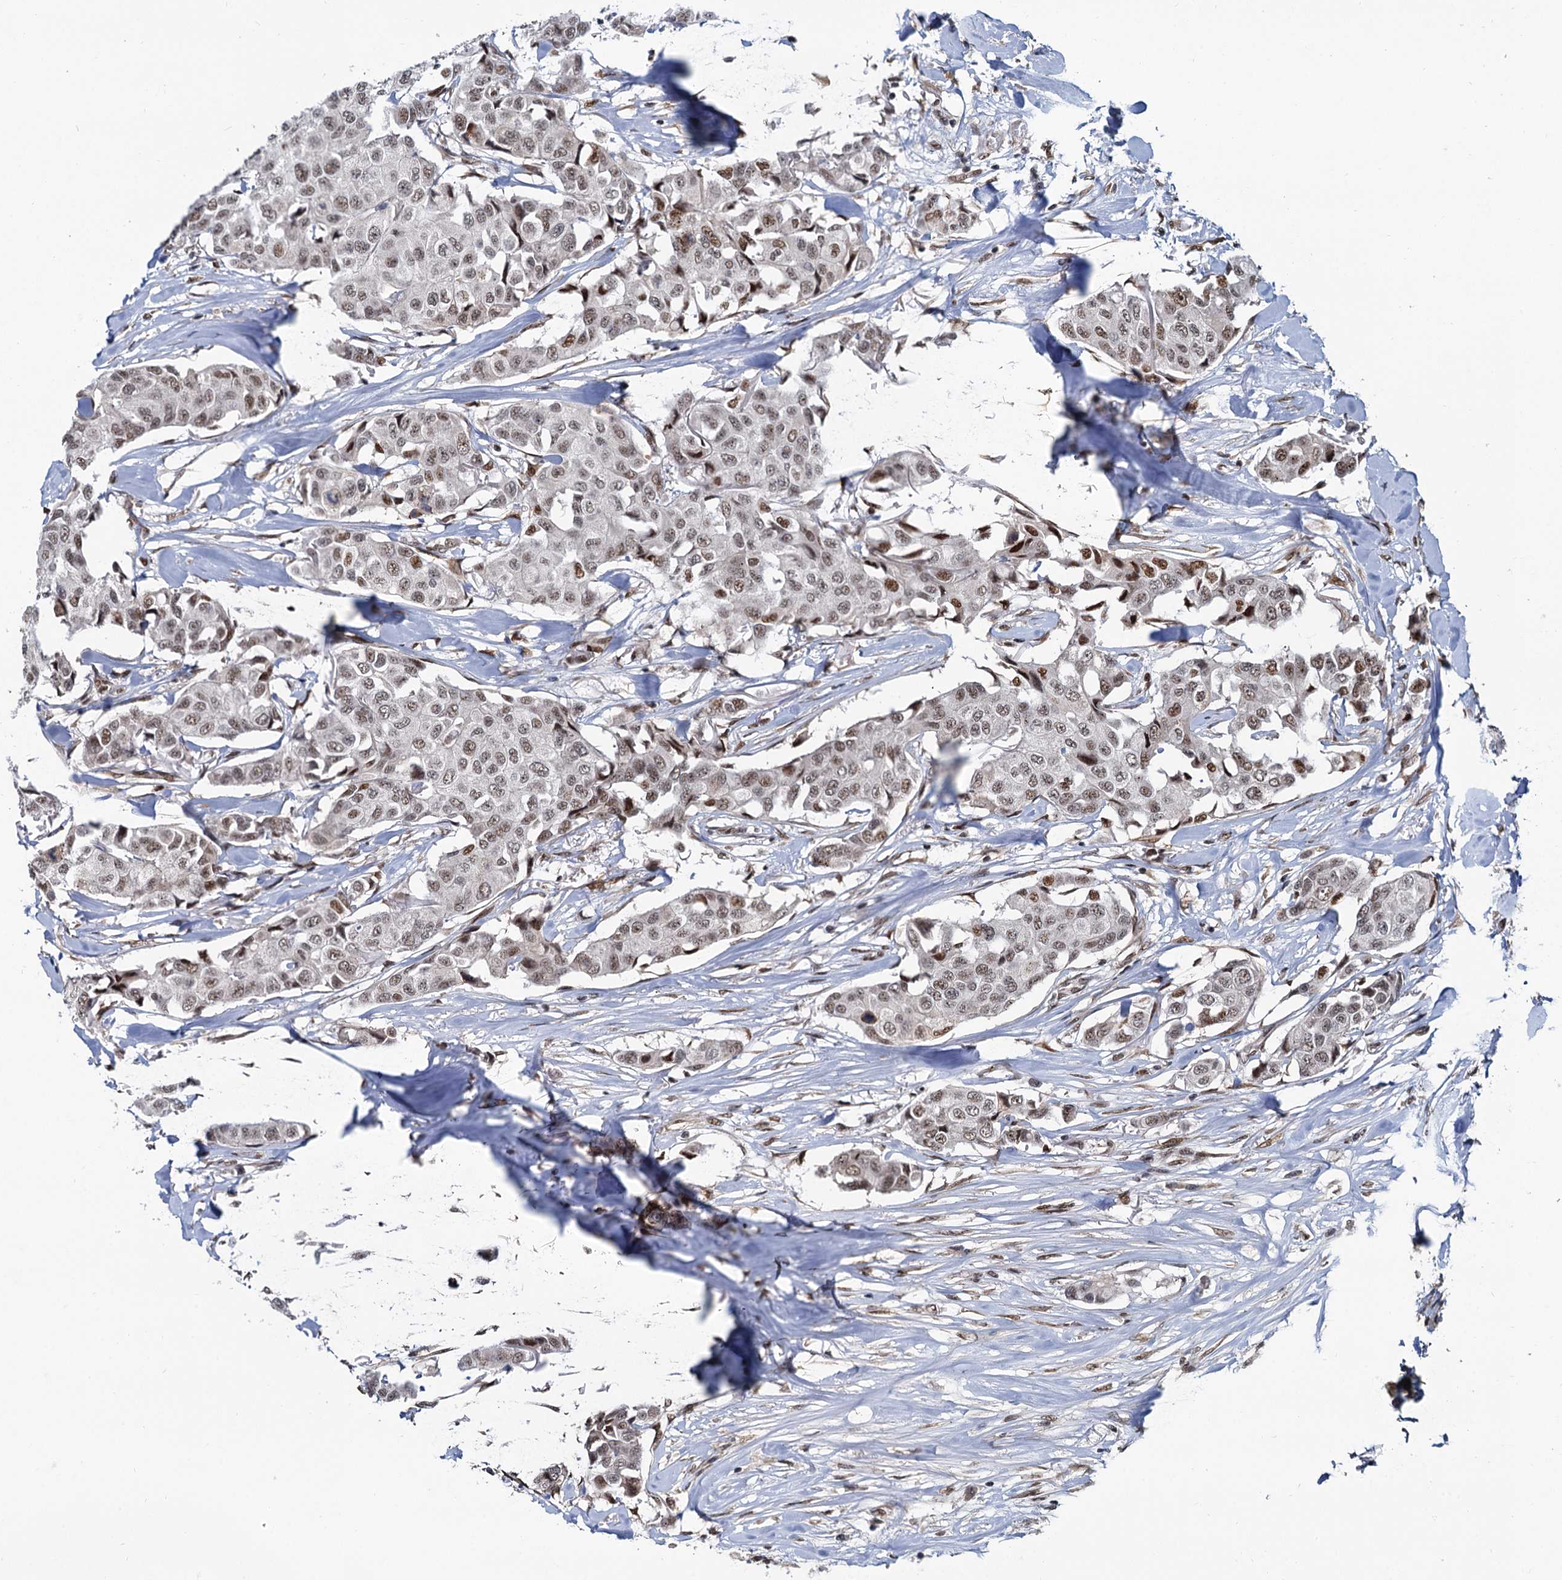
{"staining": {"intensity": "moderate", "quantity": ">75%", "location": "nuclear"}, "tissue": "breast cancer", "cell_type": "Tumor cells", "image_type": "cancer", "snomed": [{"axis": "morphology", "description": "Duct carcinoma"}, {"axis": "topography", "description": "Breast"}], "caption": "Tumor cells show moderate nuclear staining in about >75% of cells in breast cancer (invasive ductal carcinoma). (IHC, brightfield microscopy, high magnification).", "gene": "WBP4", "patient": {"sex": "female", "age": 80}}